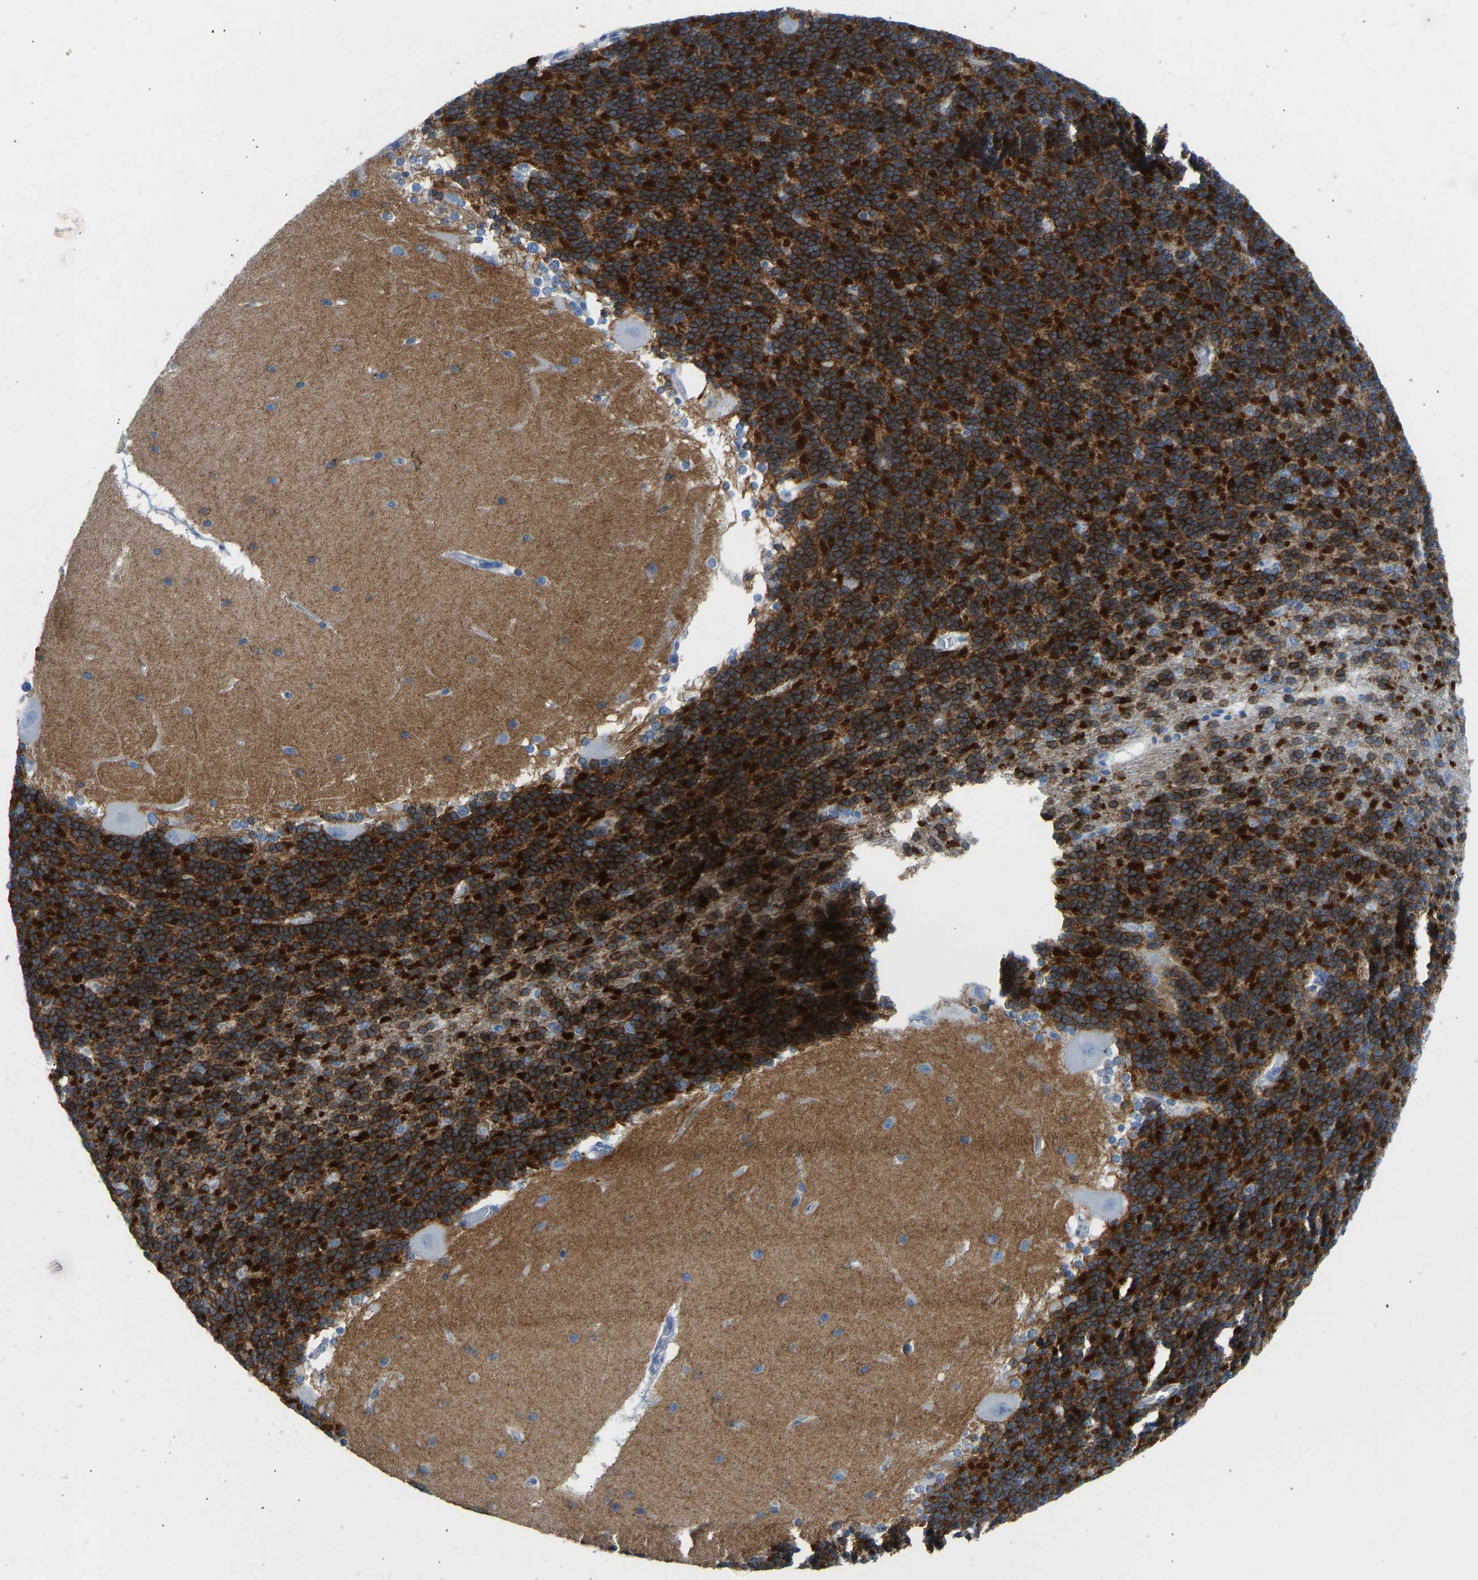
{"staining": {"intensity": "strong", "quantity": ">75%", "location": "cytoplasmic/membranous"}, "tissue": "cerebellum", "cell_type": "Cells in granular layer", "image_type": "normal", "snomed": [{"axis": "morphology", "description": "Normal tissue, NOS"}, {"axis": "topography", "description": "Cerebellum"}], "caption": "Brown immunohistochemical staining in benign cerebellum demonstrates strong cytoplasmic/membranous positivity in about >75% of cells in granular layer.", "gene": "ATP1A1", "patient": {"sex": "female", "age": 19}}